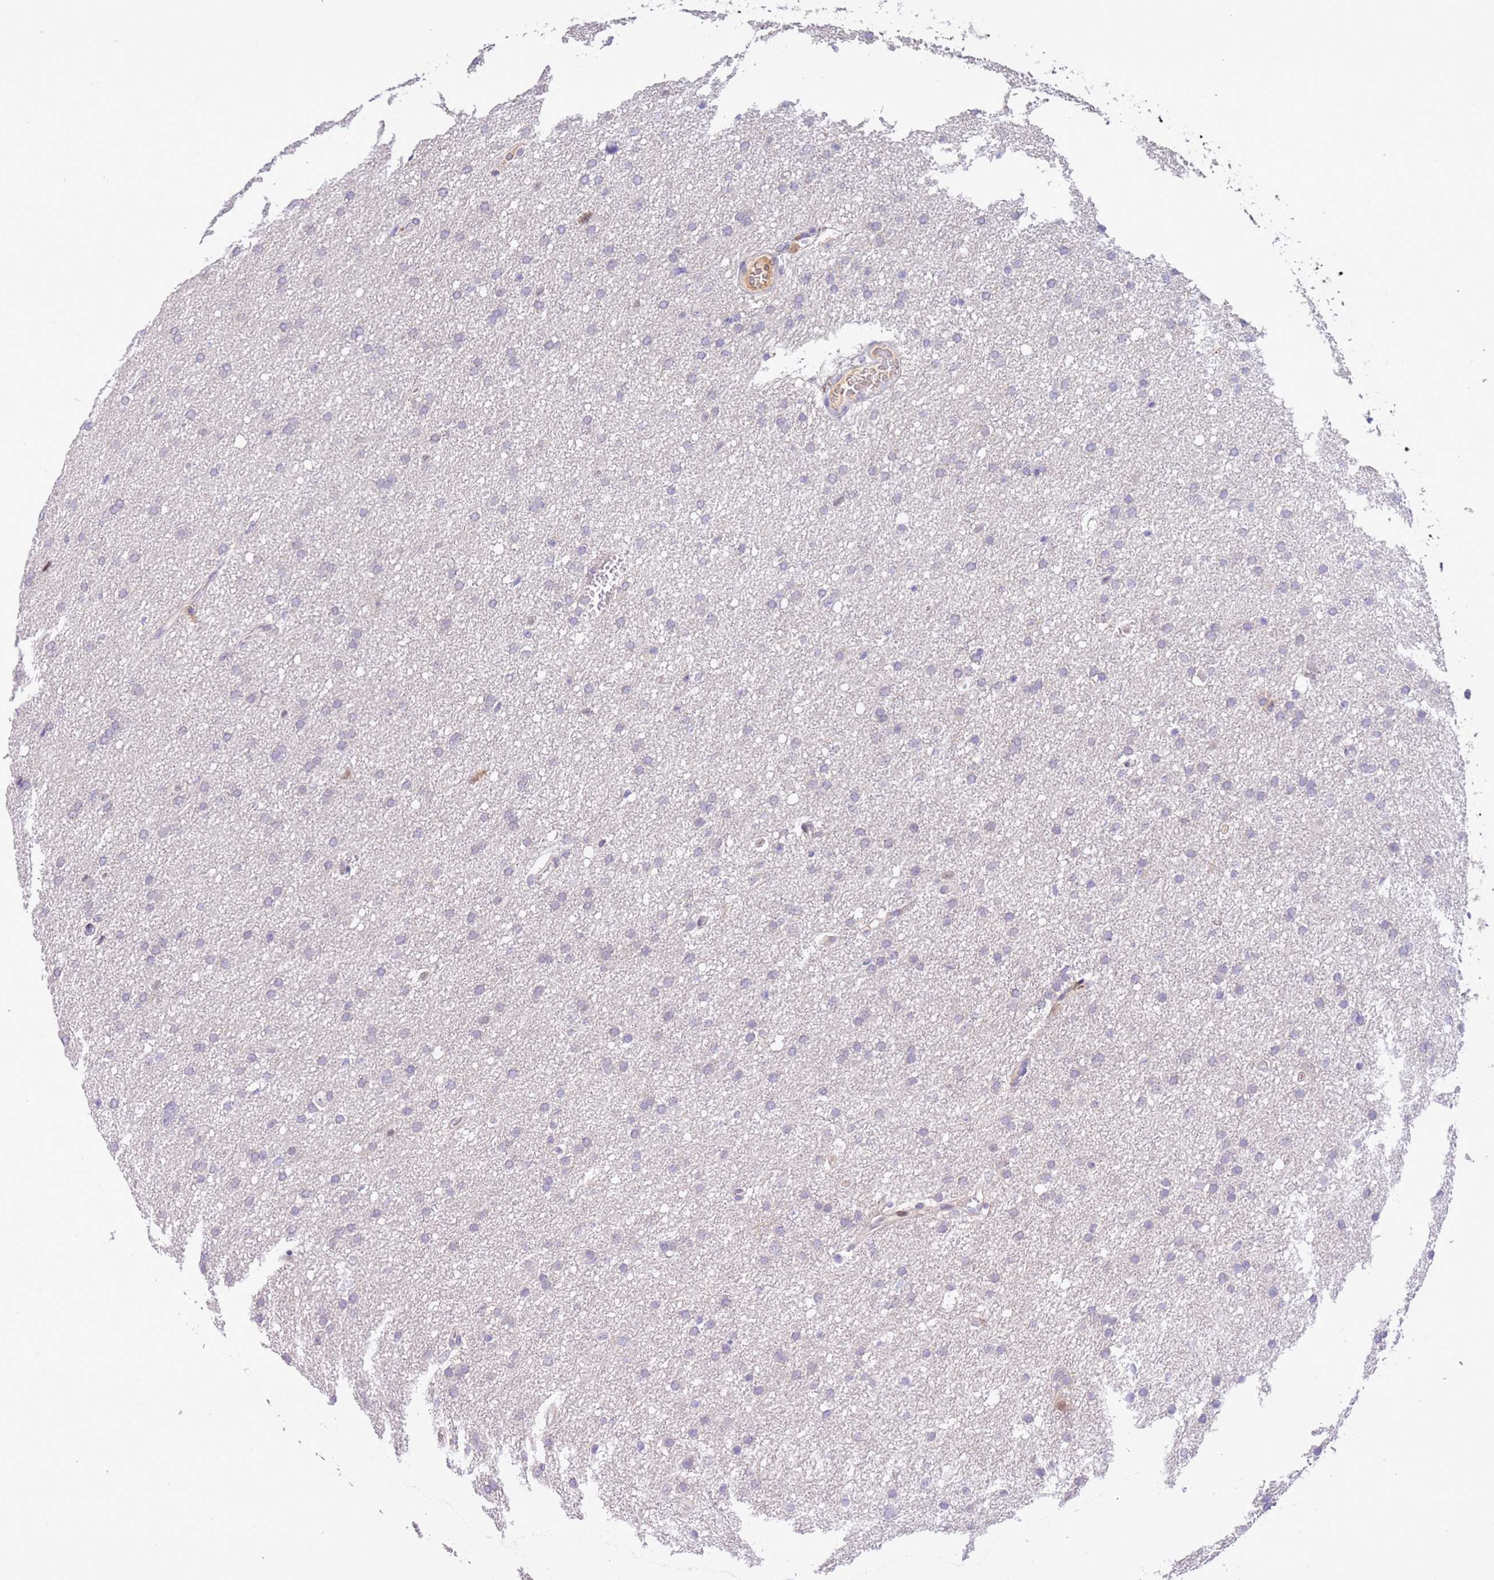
{"staining": {"intensity": "negative", "quantity": "none", "location": "none"}, "tissue": "glioma", "cell_type": "Tumor cells", "image_type": "cancer", "snomed": [{"axis": "morphology", "description": "Glioma, malignant, High grade"}, {"axis": "topography", "description": "Cerebral cortex"}], "caption": "Tumor cells are negative for protein expression in human malignant high-grade glioma.", "gene": "MAGEF1", "patient": {"sex": "female", "age": 36}}